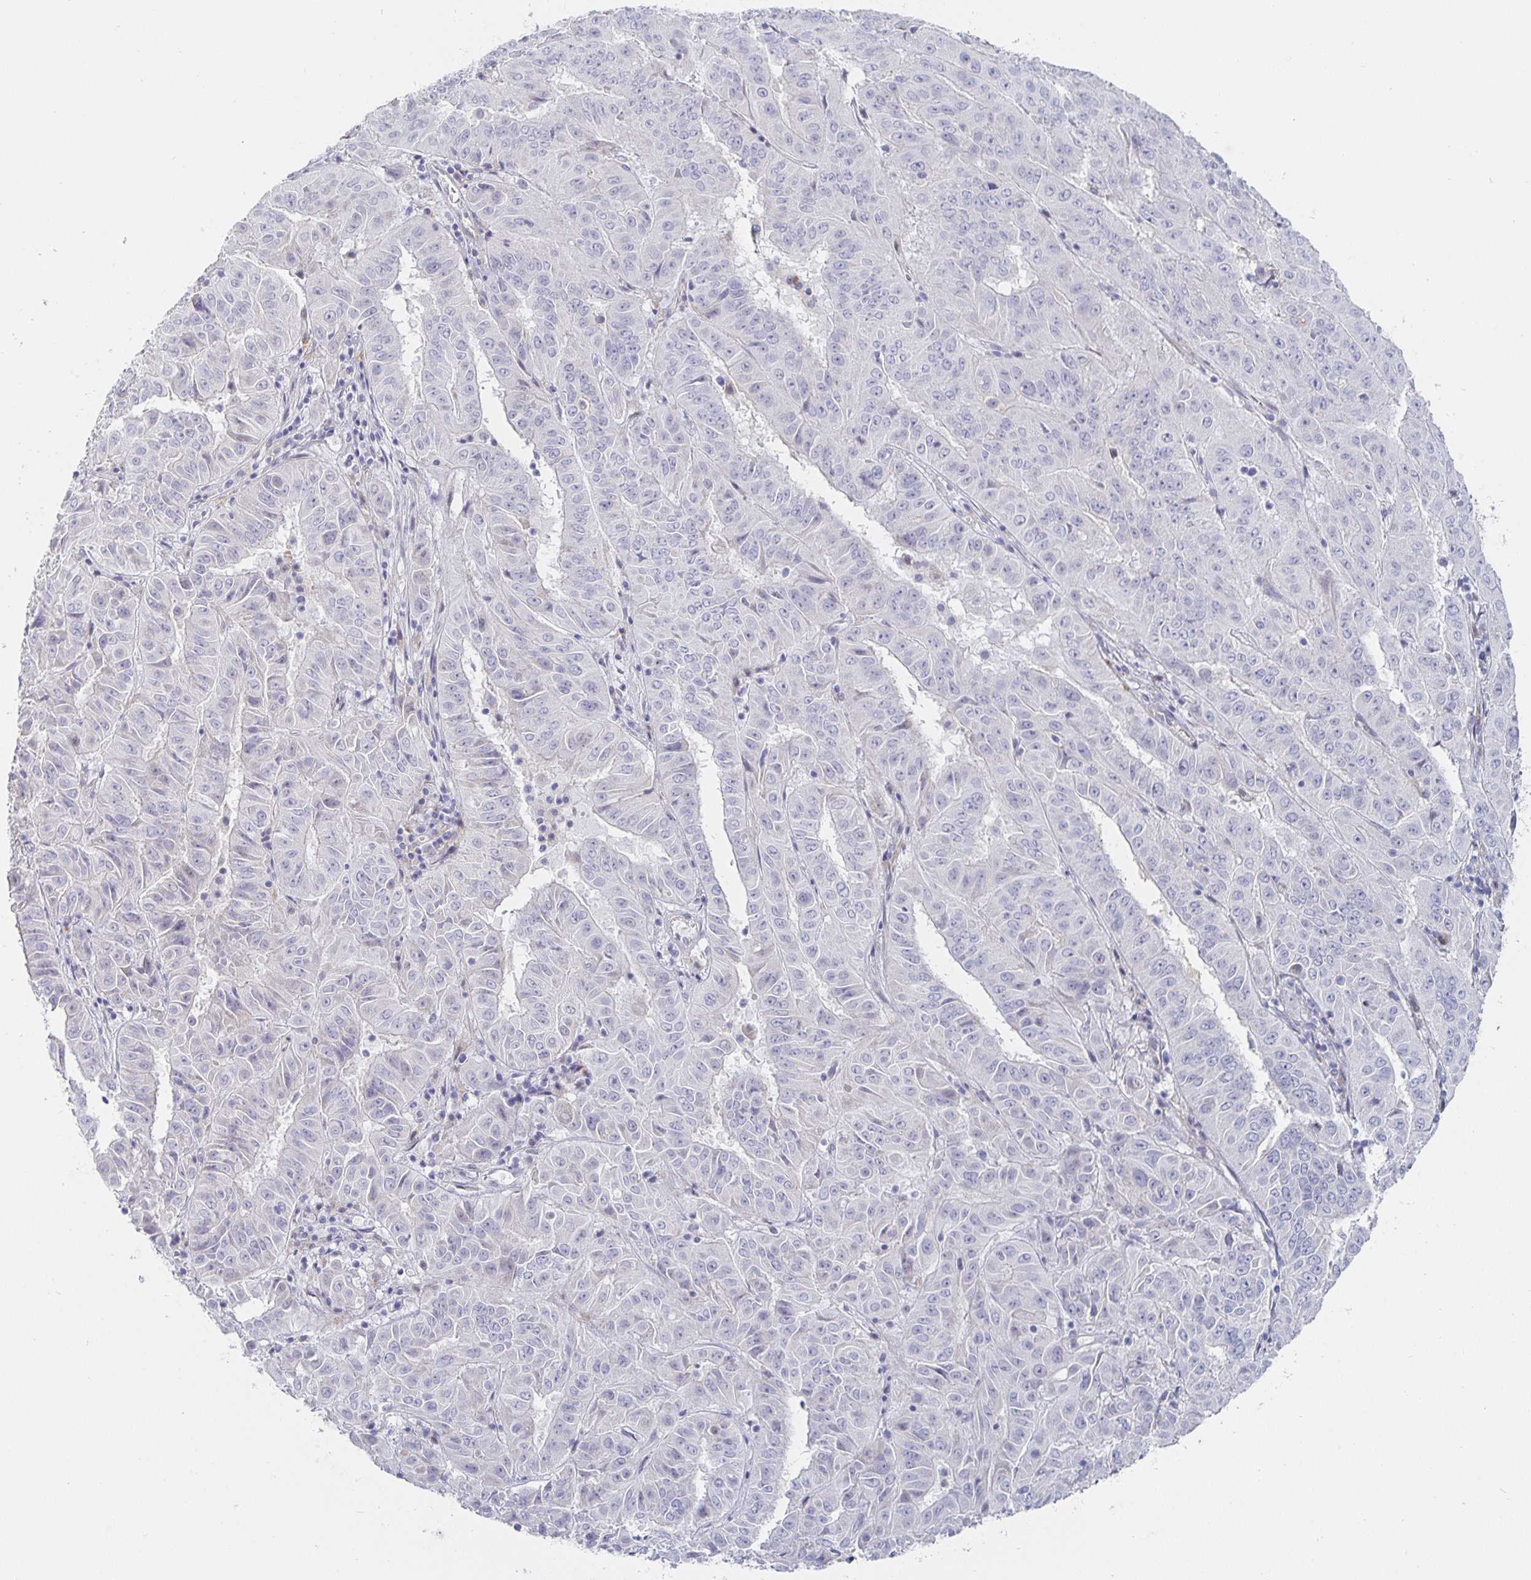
{"staining": {"intensity": "negative", "quantity": "none", "location": "none"}, "tissue": "pancreatic cancer", "cell_type": "Tumor cells", "image_type": "cancer", "snomed": [{"axis": "morphology", "description": "Adenocarcinoma, NOS"}, {"axis": "topography", "description": "Pancreas"}], "caption": "An image of human pancreatic cancer is negative for staining in tumor cells. The staining was performed using DAB (3,3'-diaminobenzidine) to visualize the protein expression in brown, while the nuclei were stained in blue with hematoxylin (Magnification: 20x).", "gene": "S100G", "patient": {"sex": "male", "age": 63}}